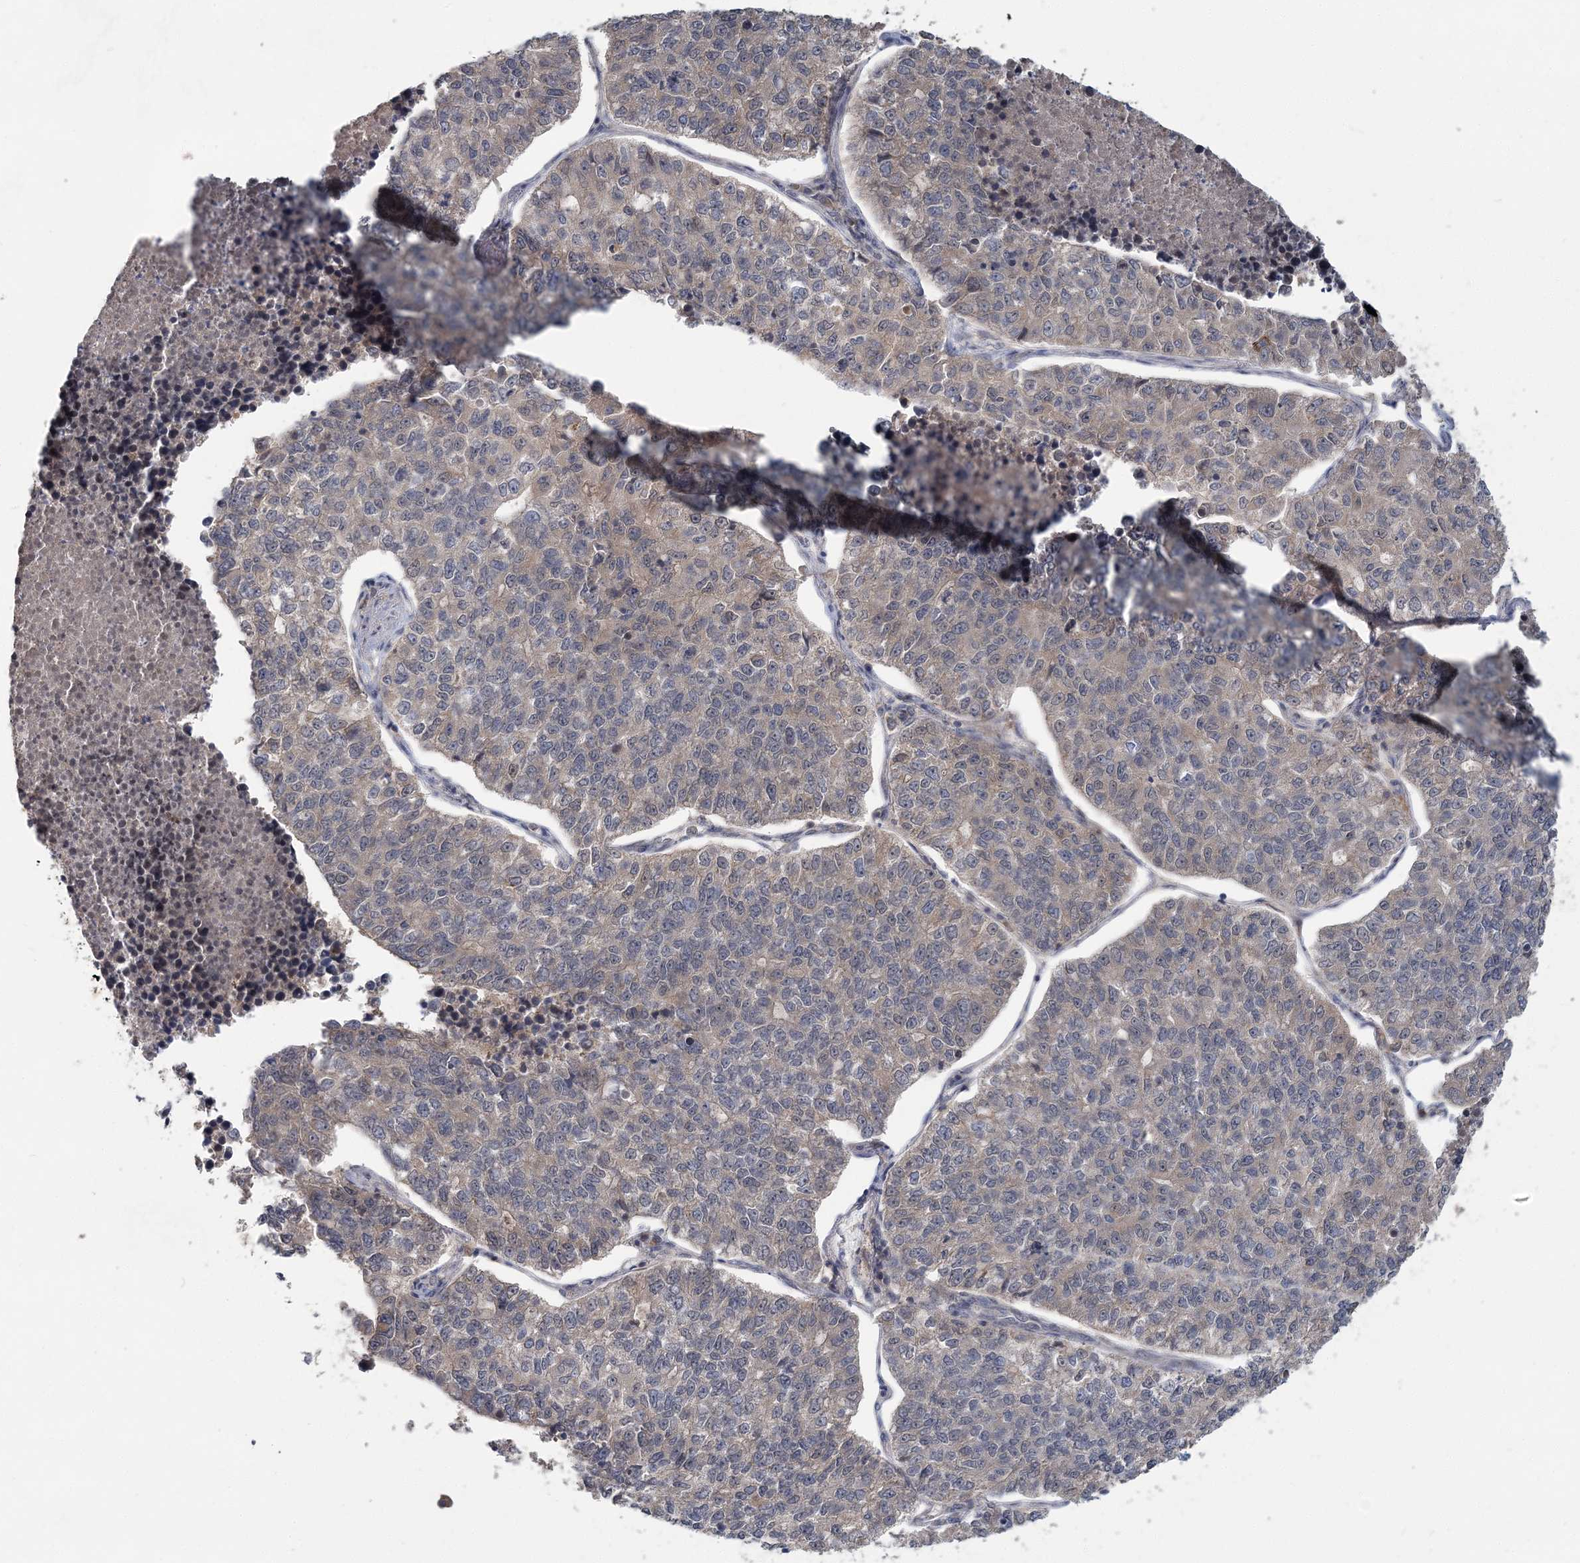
{"staining": {"intensity": "weak", "quantity": "25%-75%", "location": "cytoplasmic/membranous"}, "tissue": "lung cancer", "cell_type": "Tumor cells", "image_type": "cancer", "snomed": [{"axis": "morphology", "description": "Adenocarcinoma, NOS"}, {"axis": "topography", "description": "Lung"}], "caption": "There is low levels of weak cytoplasmic/membranous staining in tumor cells of adenocarcinoma (lung), as demonstrated by immunohistochemical staining (brown color).", "gene": "RNF25", "patient": {"sex": "male", "age": 49}}